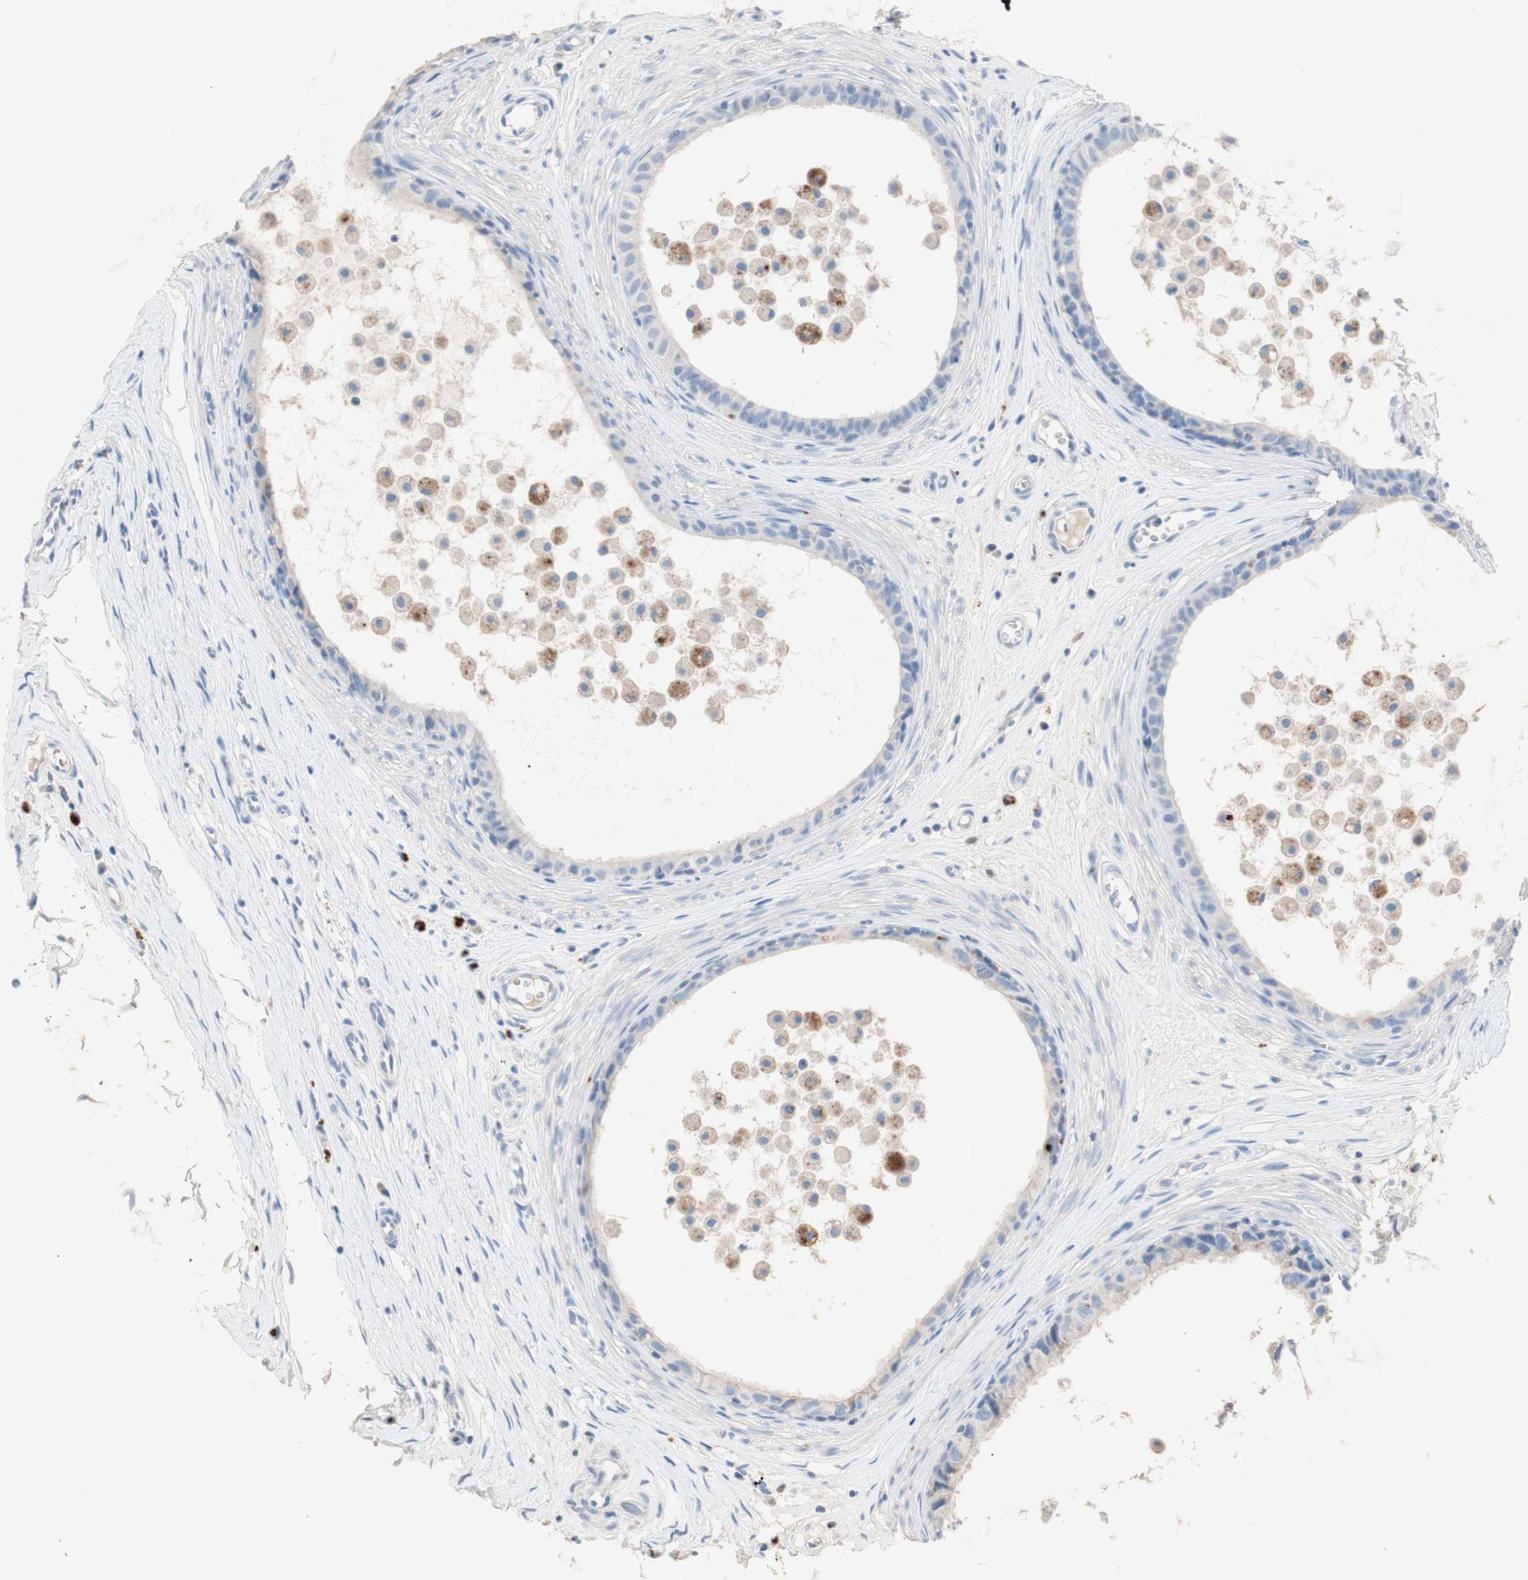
{"staining": {"intensity": "weak", "quantity": ">75%", "location": "cytoplasmic/membranous"}, "tissue": "epididymis", "cell_type": "Glandular cells", "image_type": "normal", "snomed": [{"axis": "morphology", "description": "Normal tissue, NOS"}, {"axis": "morphology", "description": "Inflammation, NOS"}, {"axis": "topography", "description": "Epididymis"}], "caption": "There is low levels of weak cytoplasmic/membranous staining in glandular cells of unremarkable epididymis, as demonstrated by immunohistochemical staining (brown color).", "gene": "CDON", "patient": {"sex": "male", "age": 85}}